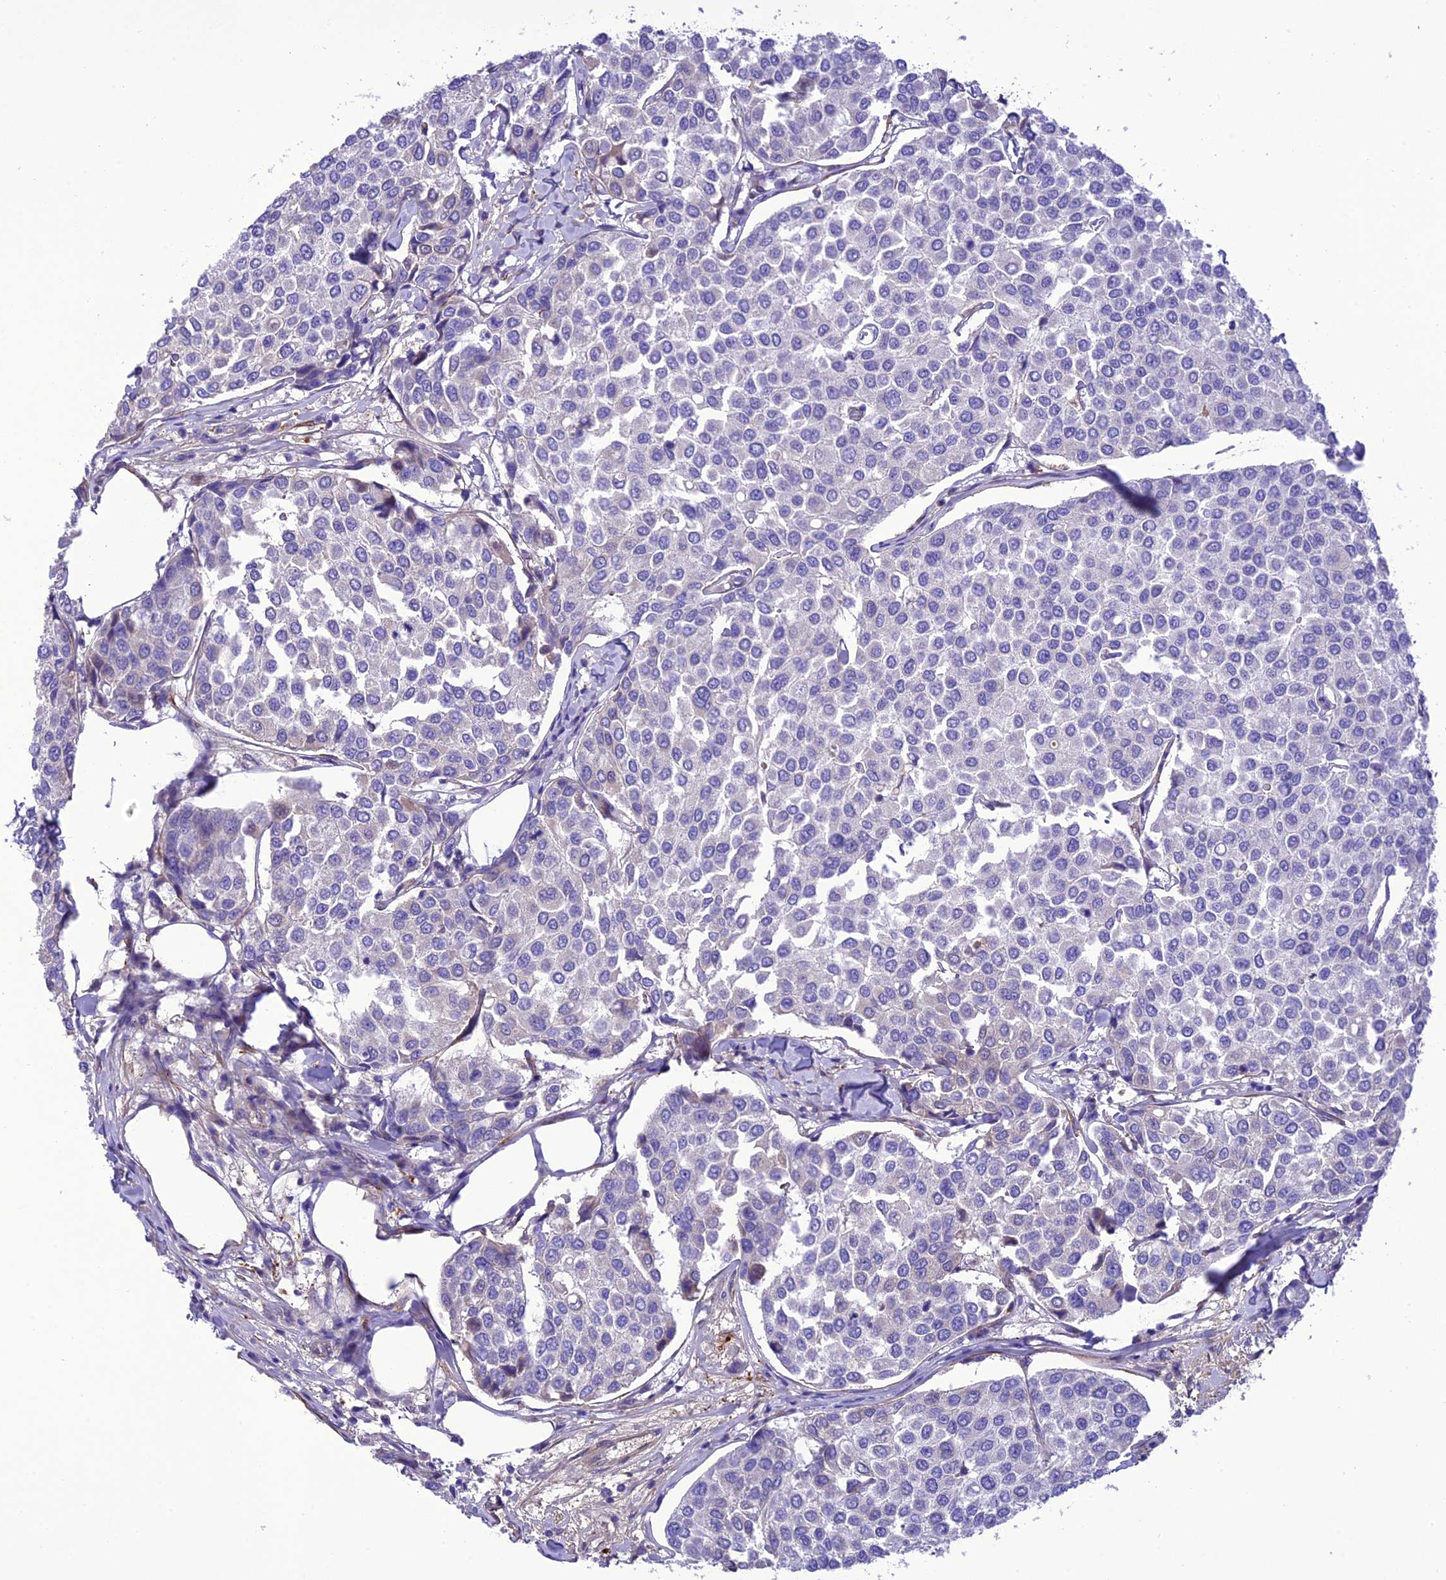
{"staining": {"intensity": "negative", "quantity": "none", "location": "none"}, "tissue": "breast cancer", "cell_type": "Tumor cells", "image_type": "cancer", "snomed": [{"axis": "morphology", "description": "Duct carcinoma"}, {"axis": "topography", "description": "Breast"}], "caption": "Image shows no protein positivity in tumor cells of breast cancer (intraductal carcinoma) tissue.", "gene": "FRA10AC1", "patient": {"sex": "female", "age": 55}}